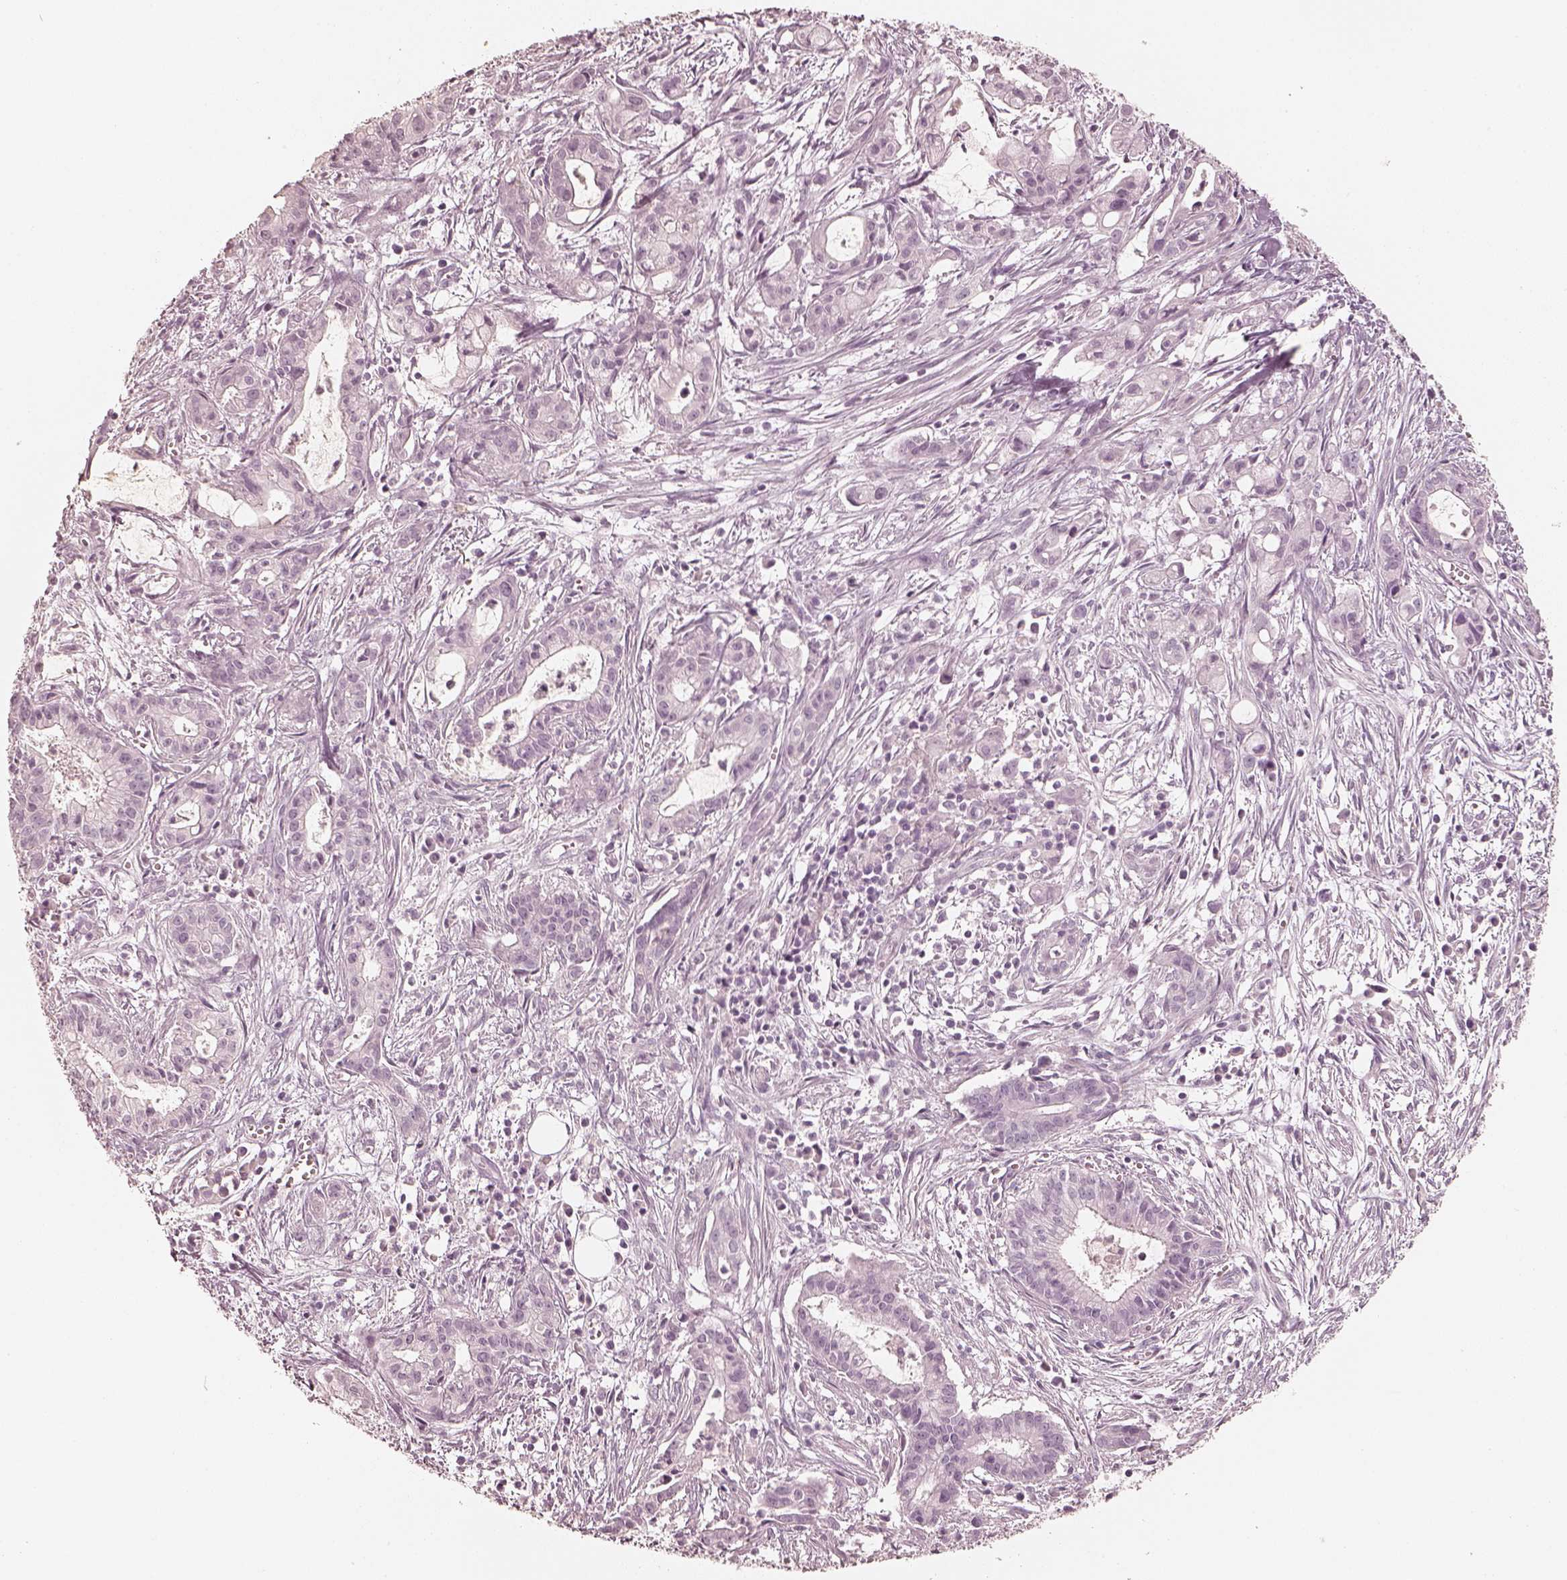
{"staining": {"intensity": "negative", "quantity": "none", "location": "none"}, "tissue": "pancreatic cancer", "cell_type": "Tumor cells", "image_type": "cancer", "snomed": [{"axis": "morphology", "description": "Adenocarcinoma, NOS"}, {"axis": "topography", "description": "Pancreas"}], "caption": "DAB immunohistochemical staining of pancreatic adenocarcinoma shows no significant staining in tumor cells.", "gene": "KRT82", "patient": {"sex": "male", "age": 48}}